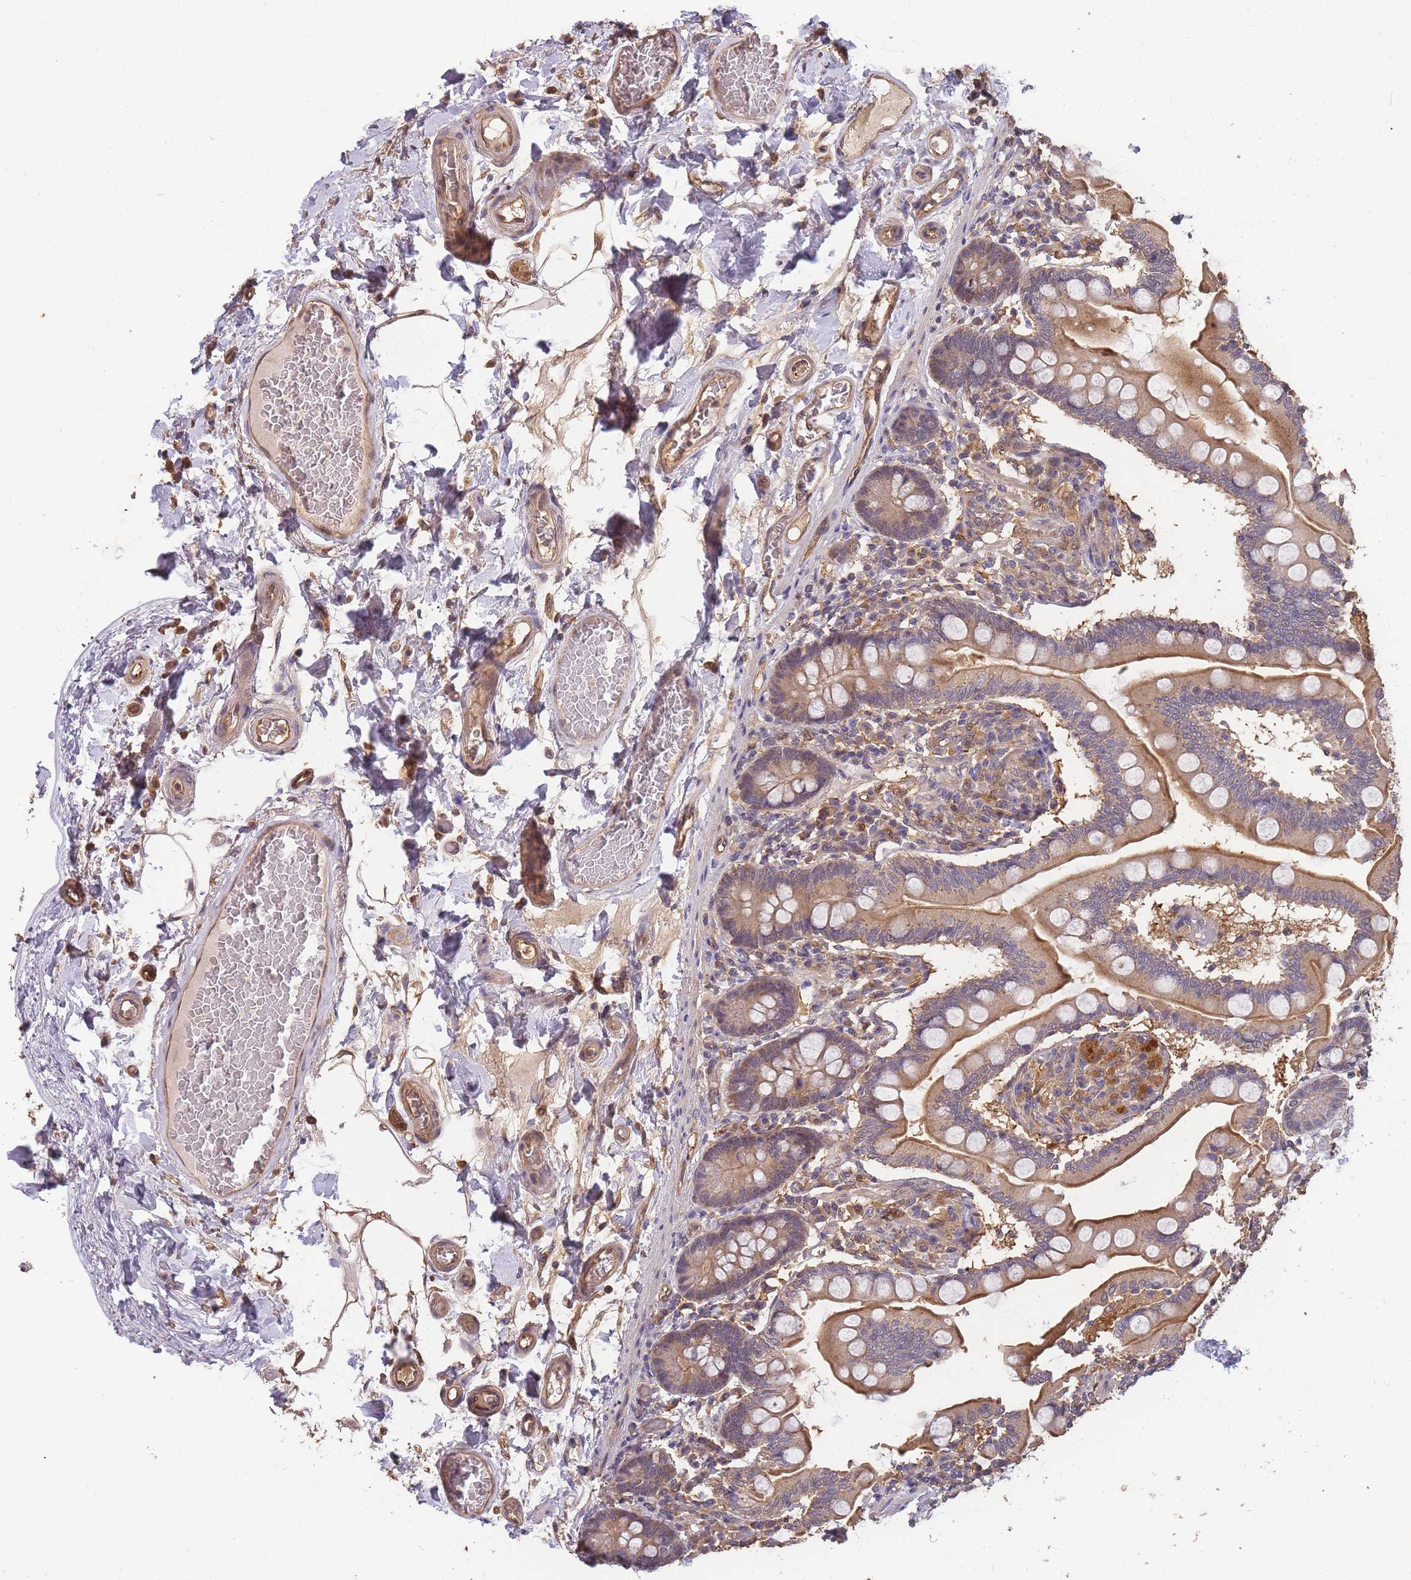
{"staining": {"intensity": "moderate", "quantity": ">75%", "location": "cytoplasmic/membranous"}, "tissue": "small intestine", "cell_type": "Glandular cells", "image_type": "normal", "snomed": [{"axis": "morphology", "description": "Normal tissue, NOS"}, {"axis": "topography", "description": "Small intestine"}], "caption": "Human small intestine stained with a brown dye displays moderate cytoplasmic/membranous positive expression in approximately >75% of glandular cells.", "gene": "CDKN2AIPNL", "patient": {"sex": "female", "age": 64}}